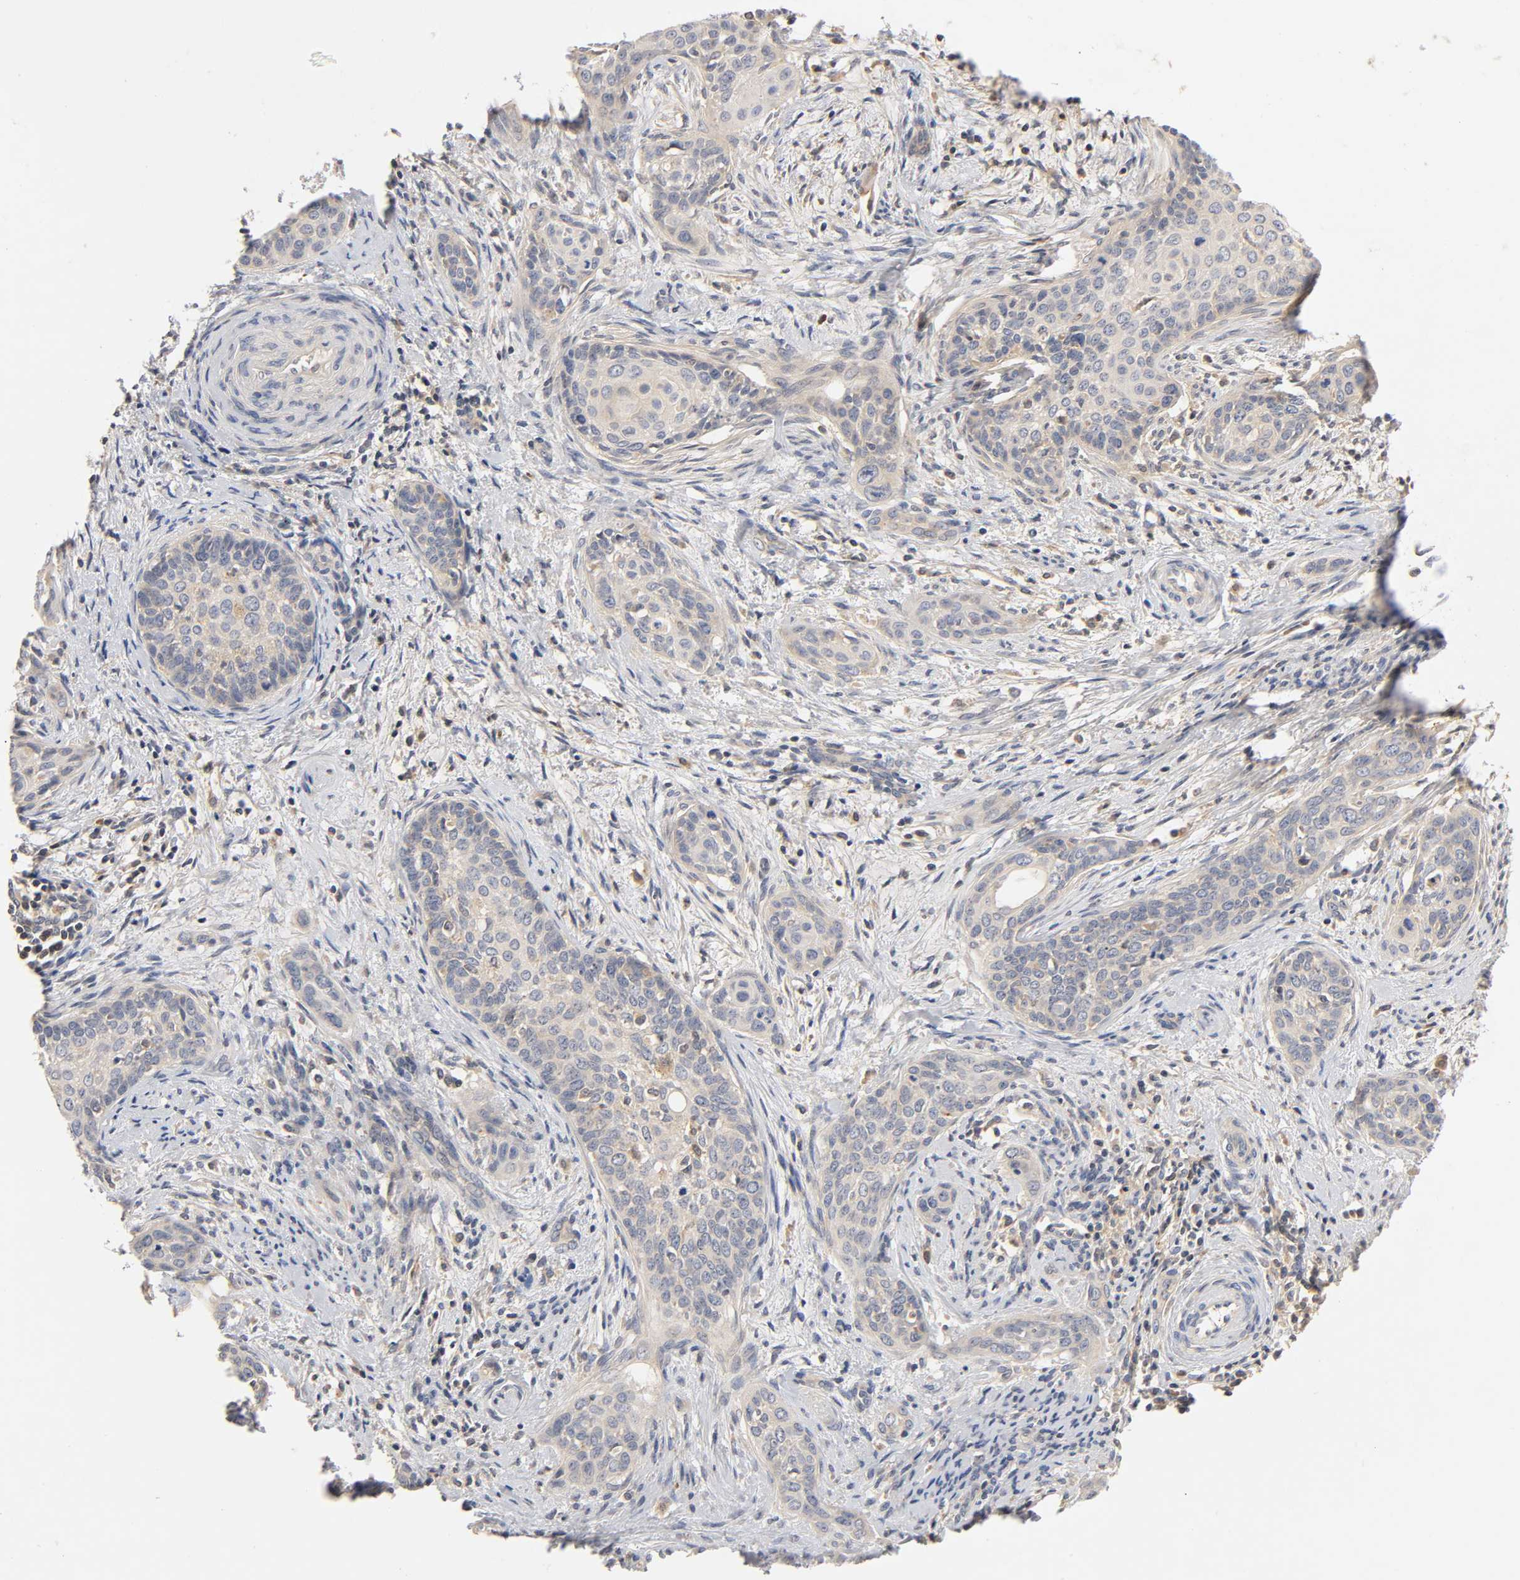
{"staining": {"intensity": "weak", "quantity": "25%-75%", "location": "cytoplasmic/membranous"}, "tissue": "cervical cancer", "cell_type": "Tumor cells", "image_type": "cancer", "snomed": [{"axis": "morphology", "description": "Squamous cell carcinoma, NOS"}, {"axis": "topography", "description": "Cervix"}], "caption": "Cervical cancer stained for a protein (brown) exhibits weak cytoplasmic/membranous positive positivity in about 25%-75% of tumor cells.", "gene": "RHOA", "patient": {"sex": "female", "age": 33}}